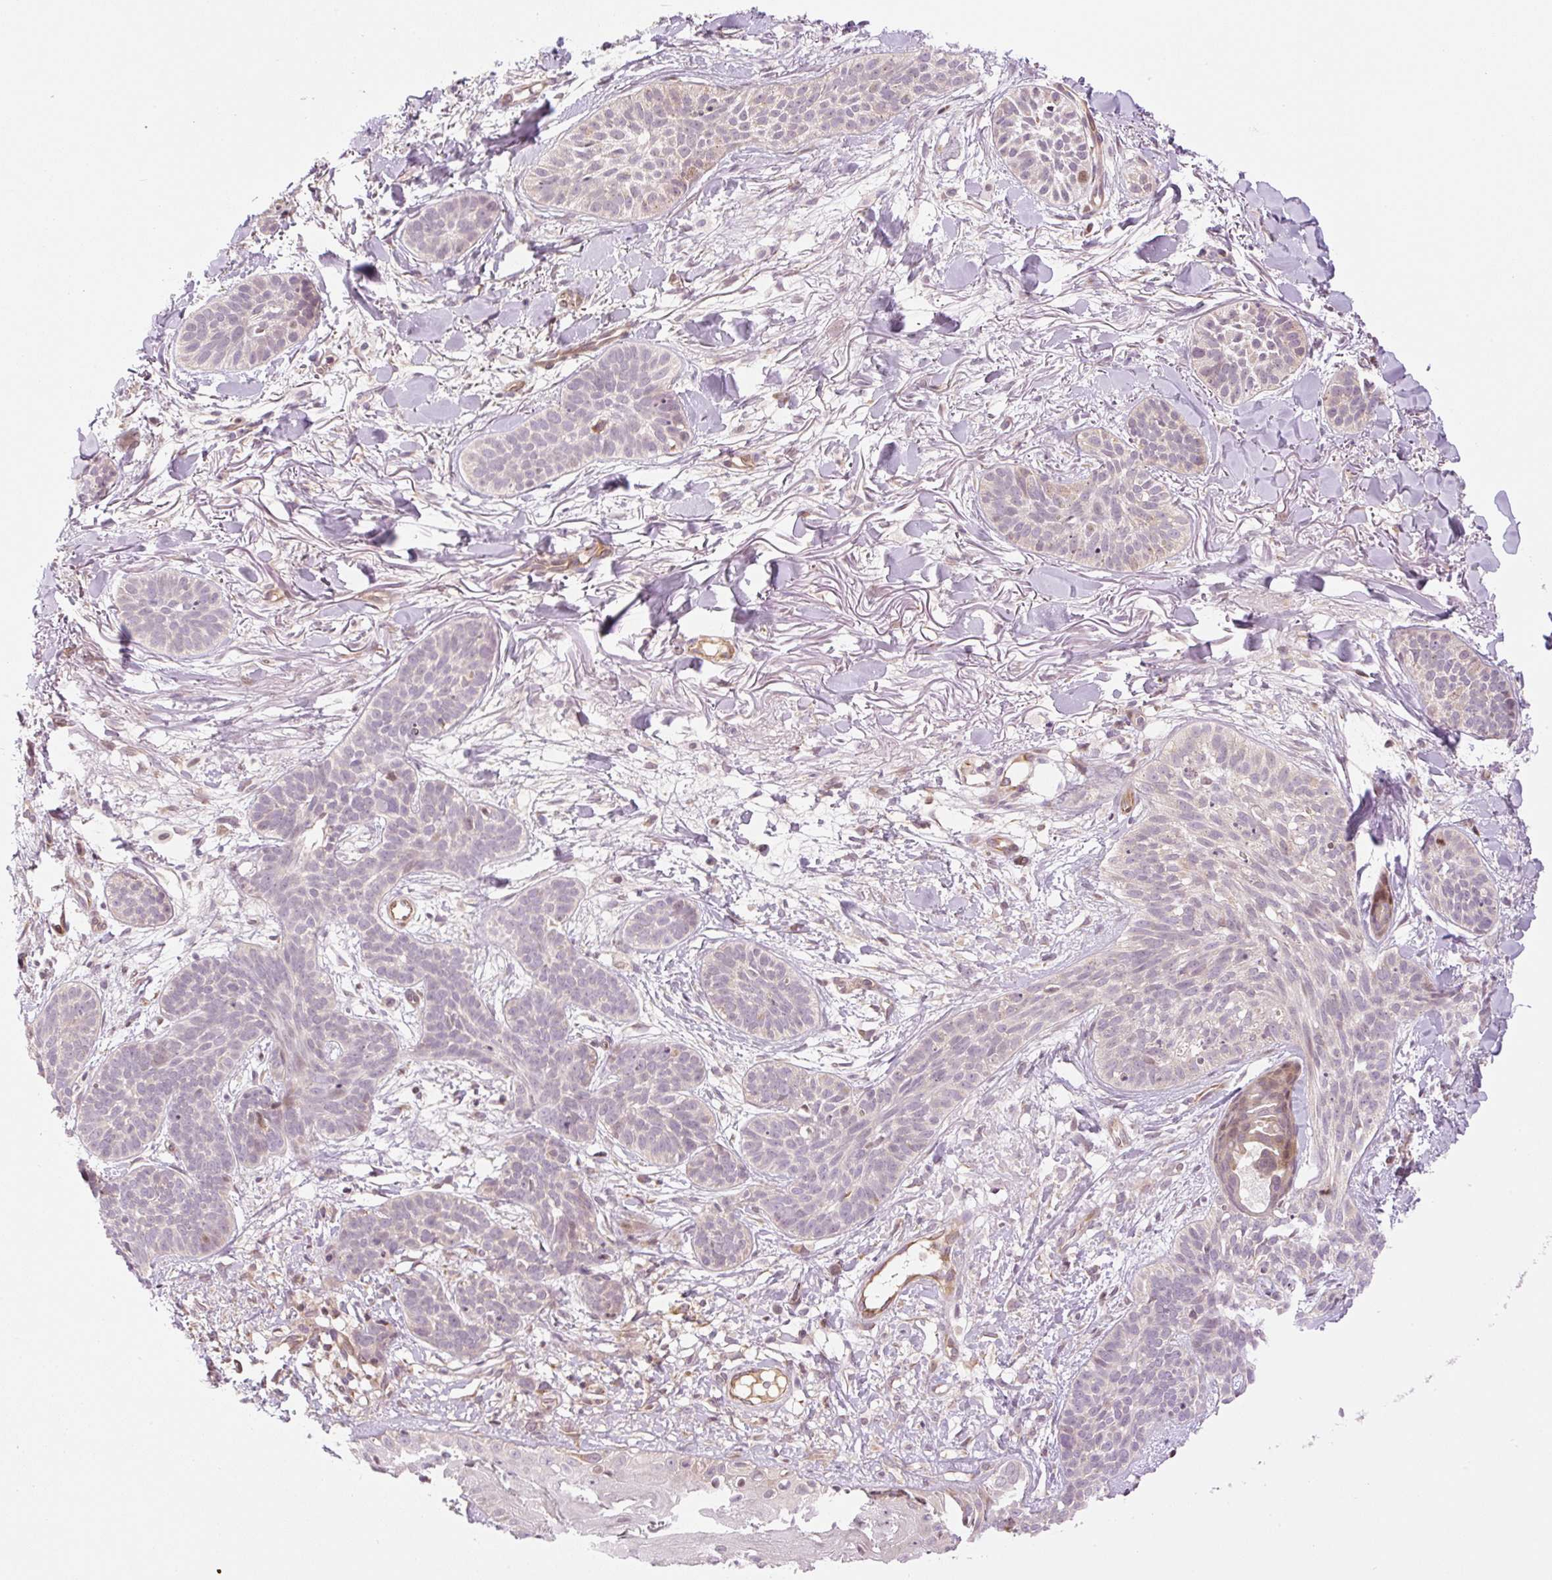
{"staining": {"intensity": "negative", "quantity": "none", "location": "none"}, "tissue": "skin cancer", "cell_type": "Tumor cells", "image_type": "cancer", "snomed": [{"axis": "morphology", "description": "Basal cell carcinoma"}, {"axis": "topography", "description": "Skin"}], "caption": "This is a photomicrograph of immunohistochemistry staining of skin cancer, which shows no positivity in tumor cells.", "gene": "ZNF394", "patient": {"sex": "male", "age": 52}}